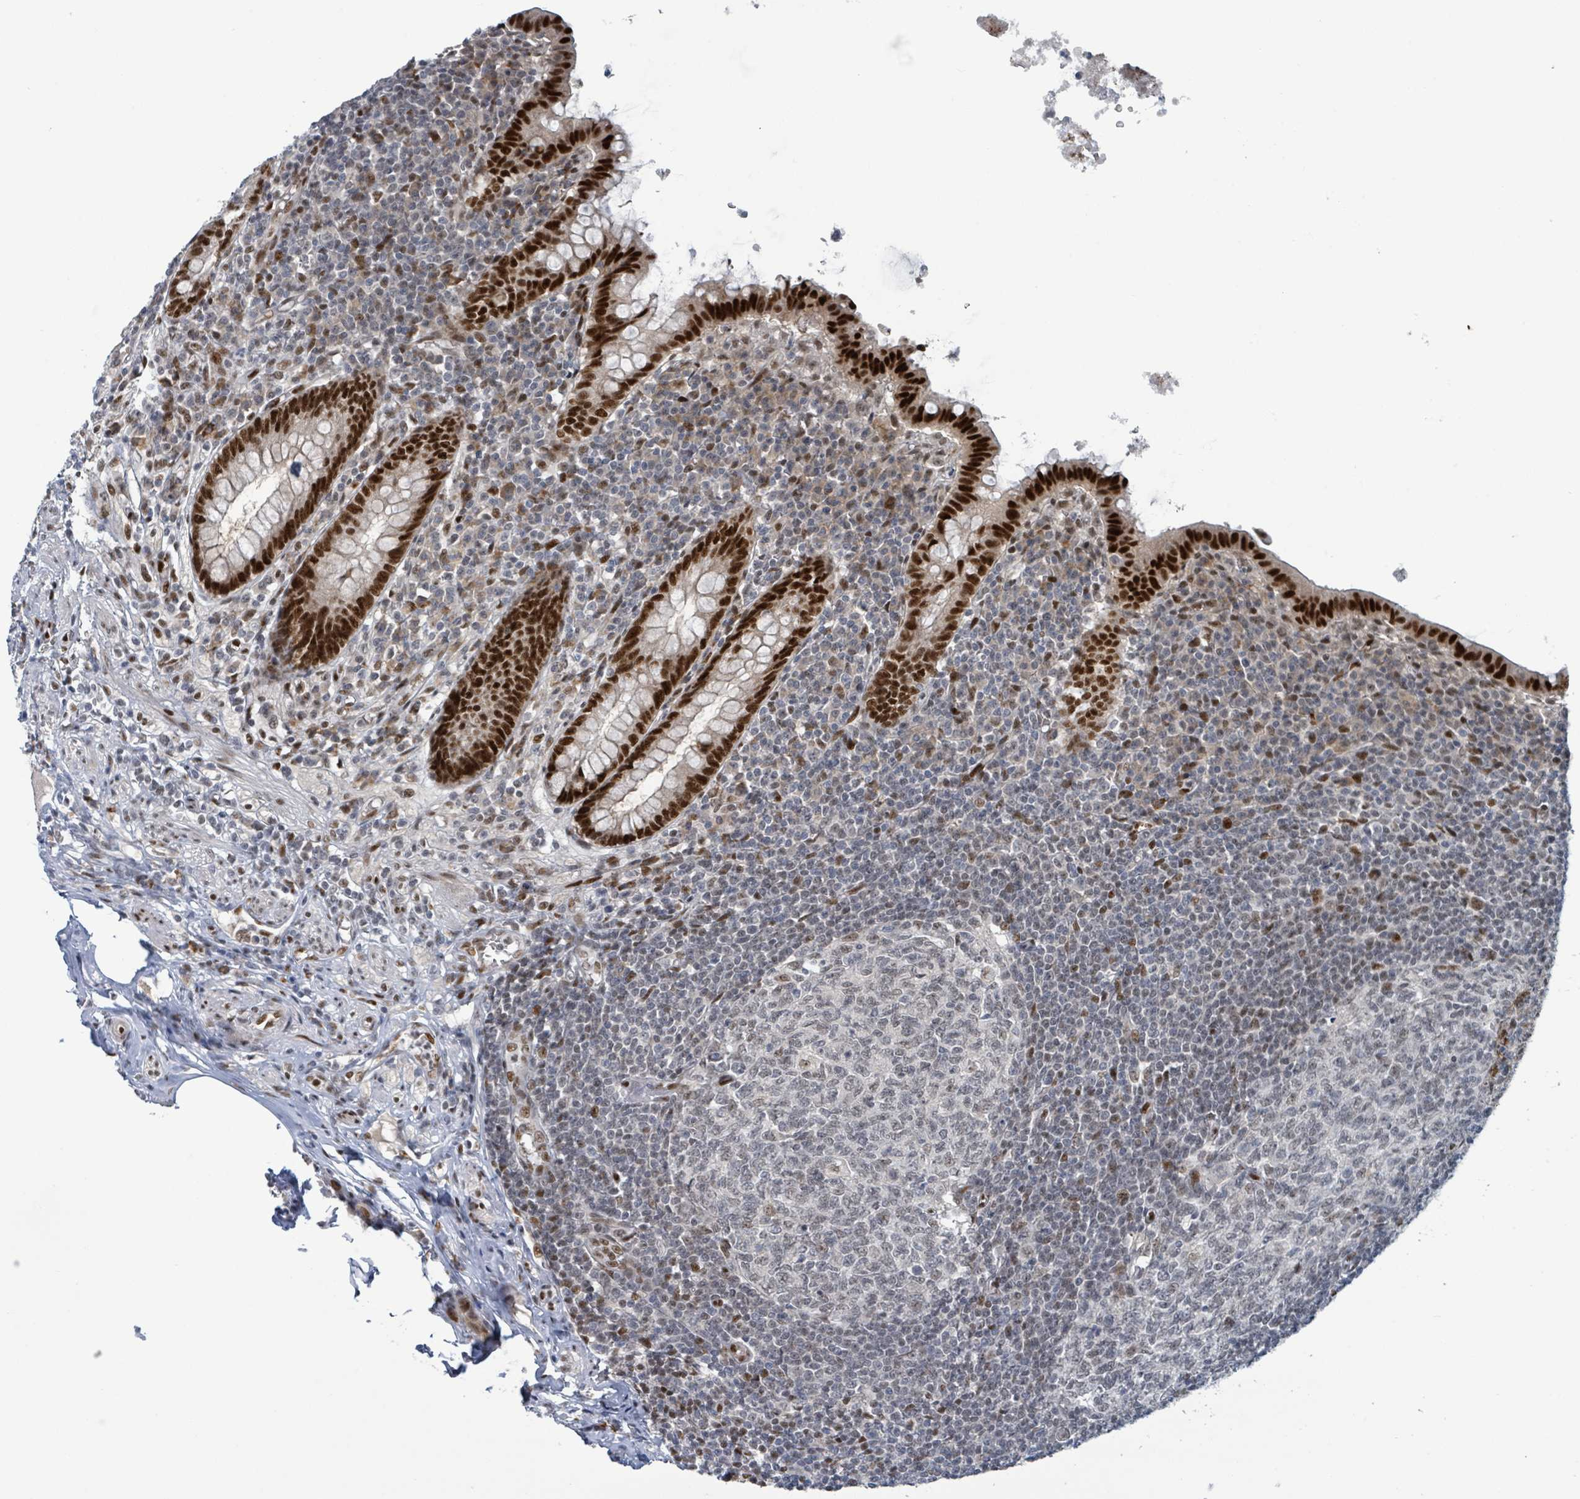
{"staining": {"intensity": "strong", "quantity": ">75%", "location": "nuclear"}, "tissue": "appendix", "cell_type": "Glandular cells", "image_type": "normal", "snomed": [{"axis": "morphology", "description": "Normal tissue, NOS"}, {"axis": "topography", "description": "Appendix"}], "caption": "Brown immunohistochemical staining in unremarkable human appendix displays strong nuclear staining in approximately >75% of glandular cells.", "gene": "KLF3", "patient": {"sex": "male", "age": 83}}